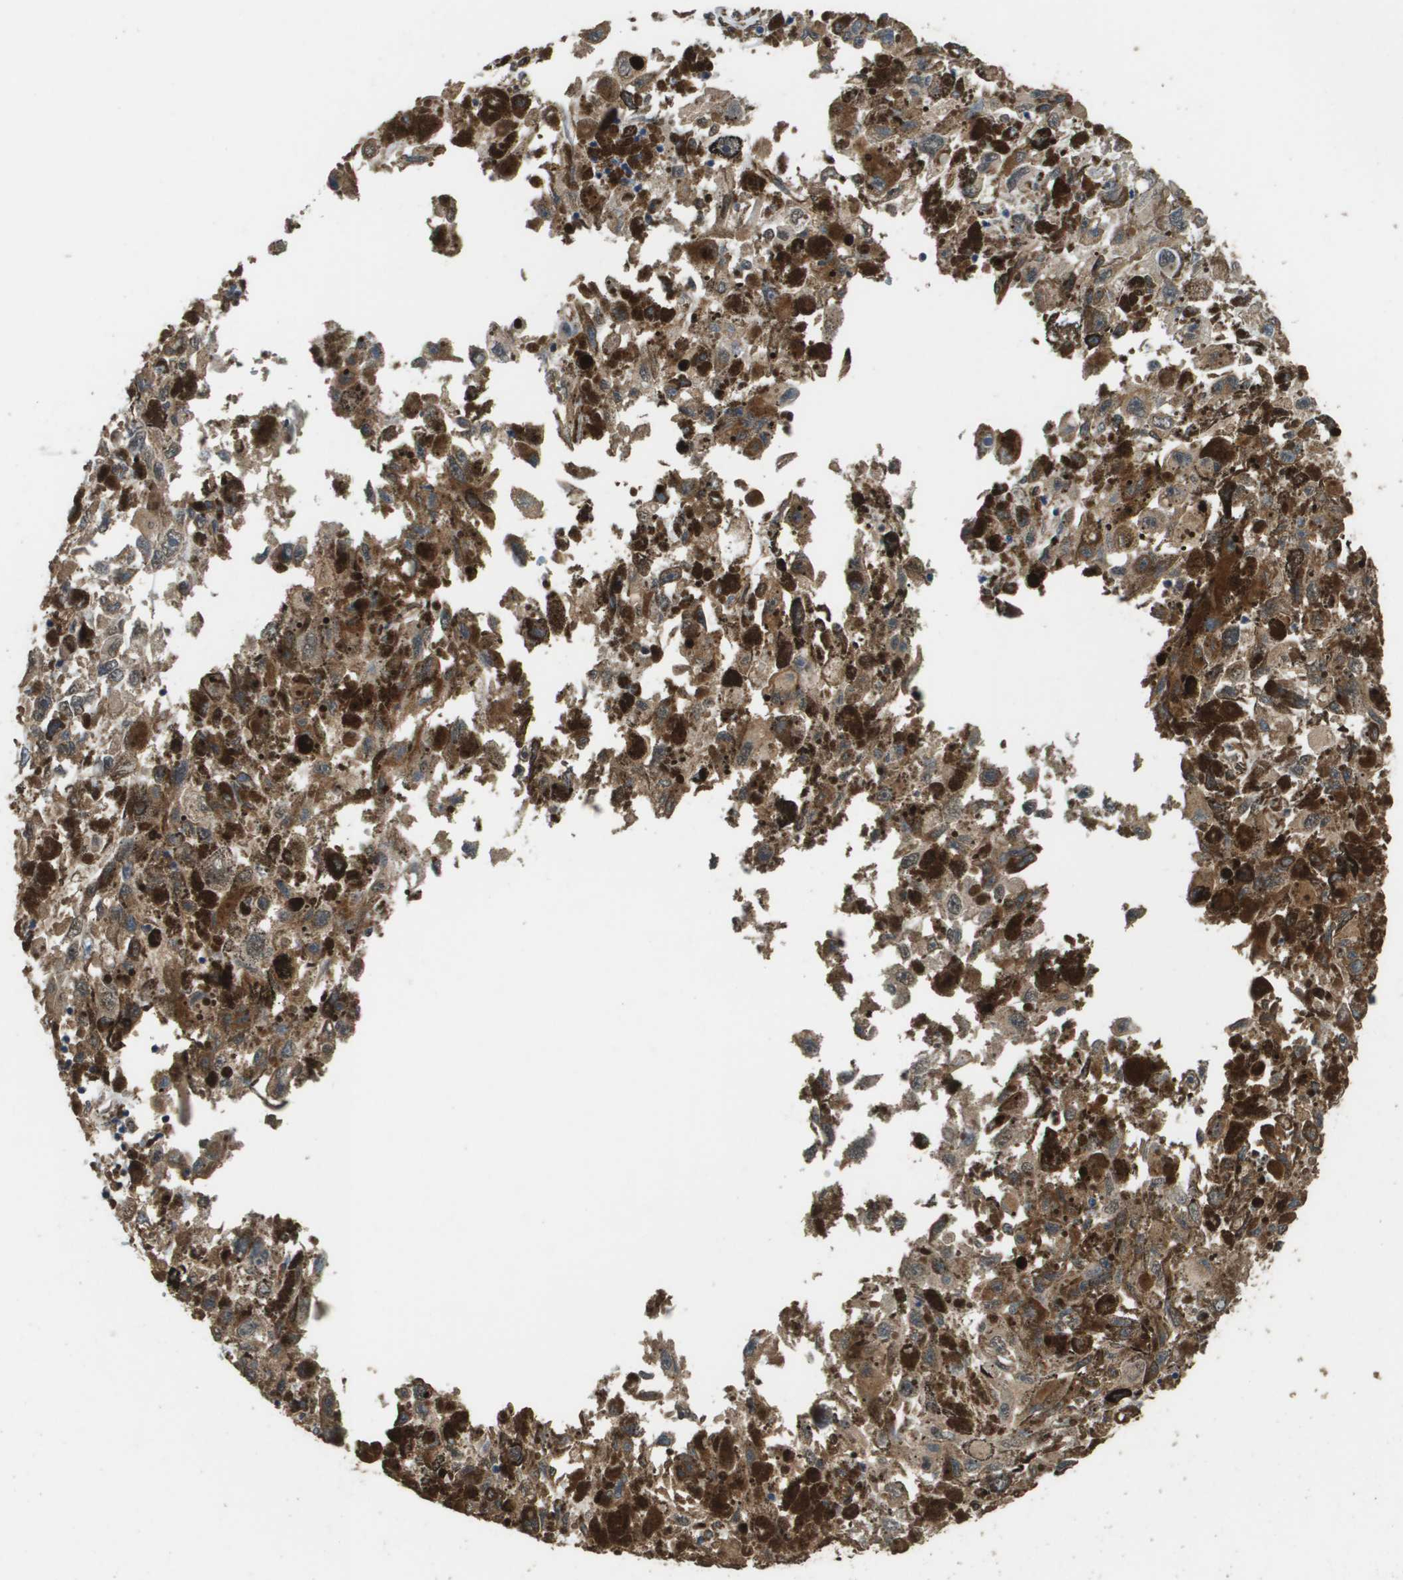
{"staining": {"intensity": "moderate", "quantity": ">75%", "location": "cytoplasmic/membranous"}, "tissue": "melanoma", "cell_type": "Tumor cells", "image_type": "cancer", "snomed": [{"axis": "morphology", "description": "Malignant melanoma, NOS"}, {"axis": "topography", "description": "Skin"}], "caption": "Tumor cells reveal moderate cytoplasmic/membranous positivity in approximately >75% of cells in melanoma.", "gene": "AAMP", "patient": {"sex": "female", "age": 104}}